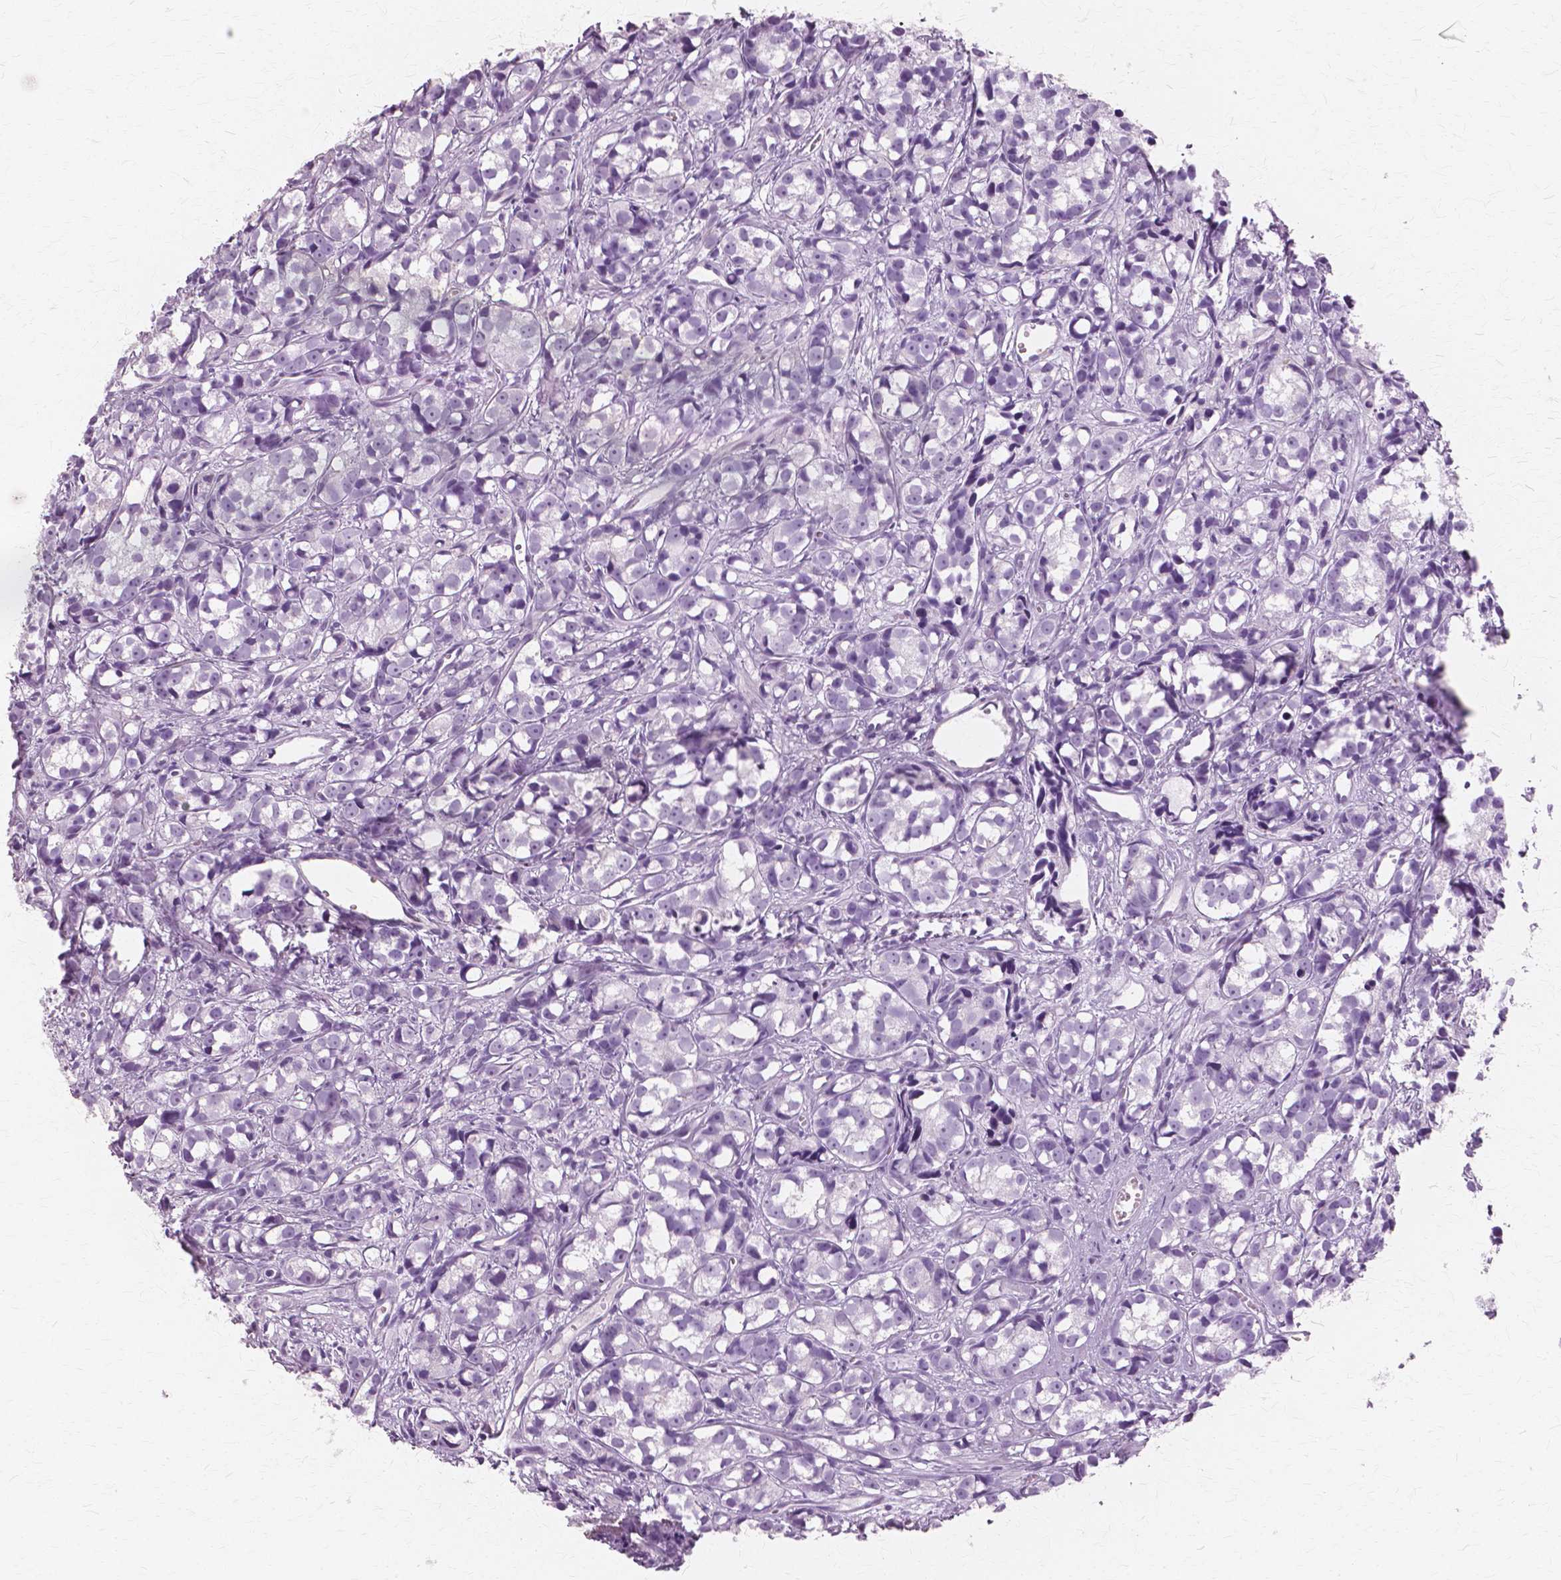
{"staining": {"intensity": "negative", "quantity": "none", "location": "none"}, "tissue": "prostate cancer", "cell_type": "Tumor cells", "image_type": "cancer", "snomed": [{"axis": "morphology", "description": "Adenocarcinoma, High grade"}, {"axis": "topography", "description": "Prostate"}], "caption": "An immunohistochemistry image of high-grade adenocarcinoma (prostate) is shown. There is no staining in tumor cells of high-grade adenocarcinoma (prostate). (Brightfield microscopy of DAB (3,3'-diaminobenzidine) immunohistochemistry at high magnification).", "gene": "SFTPD", "patient": {"sex": "male", "age": 77}}